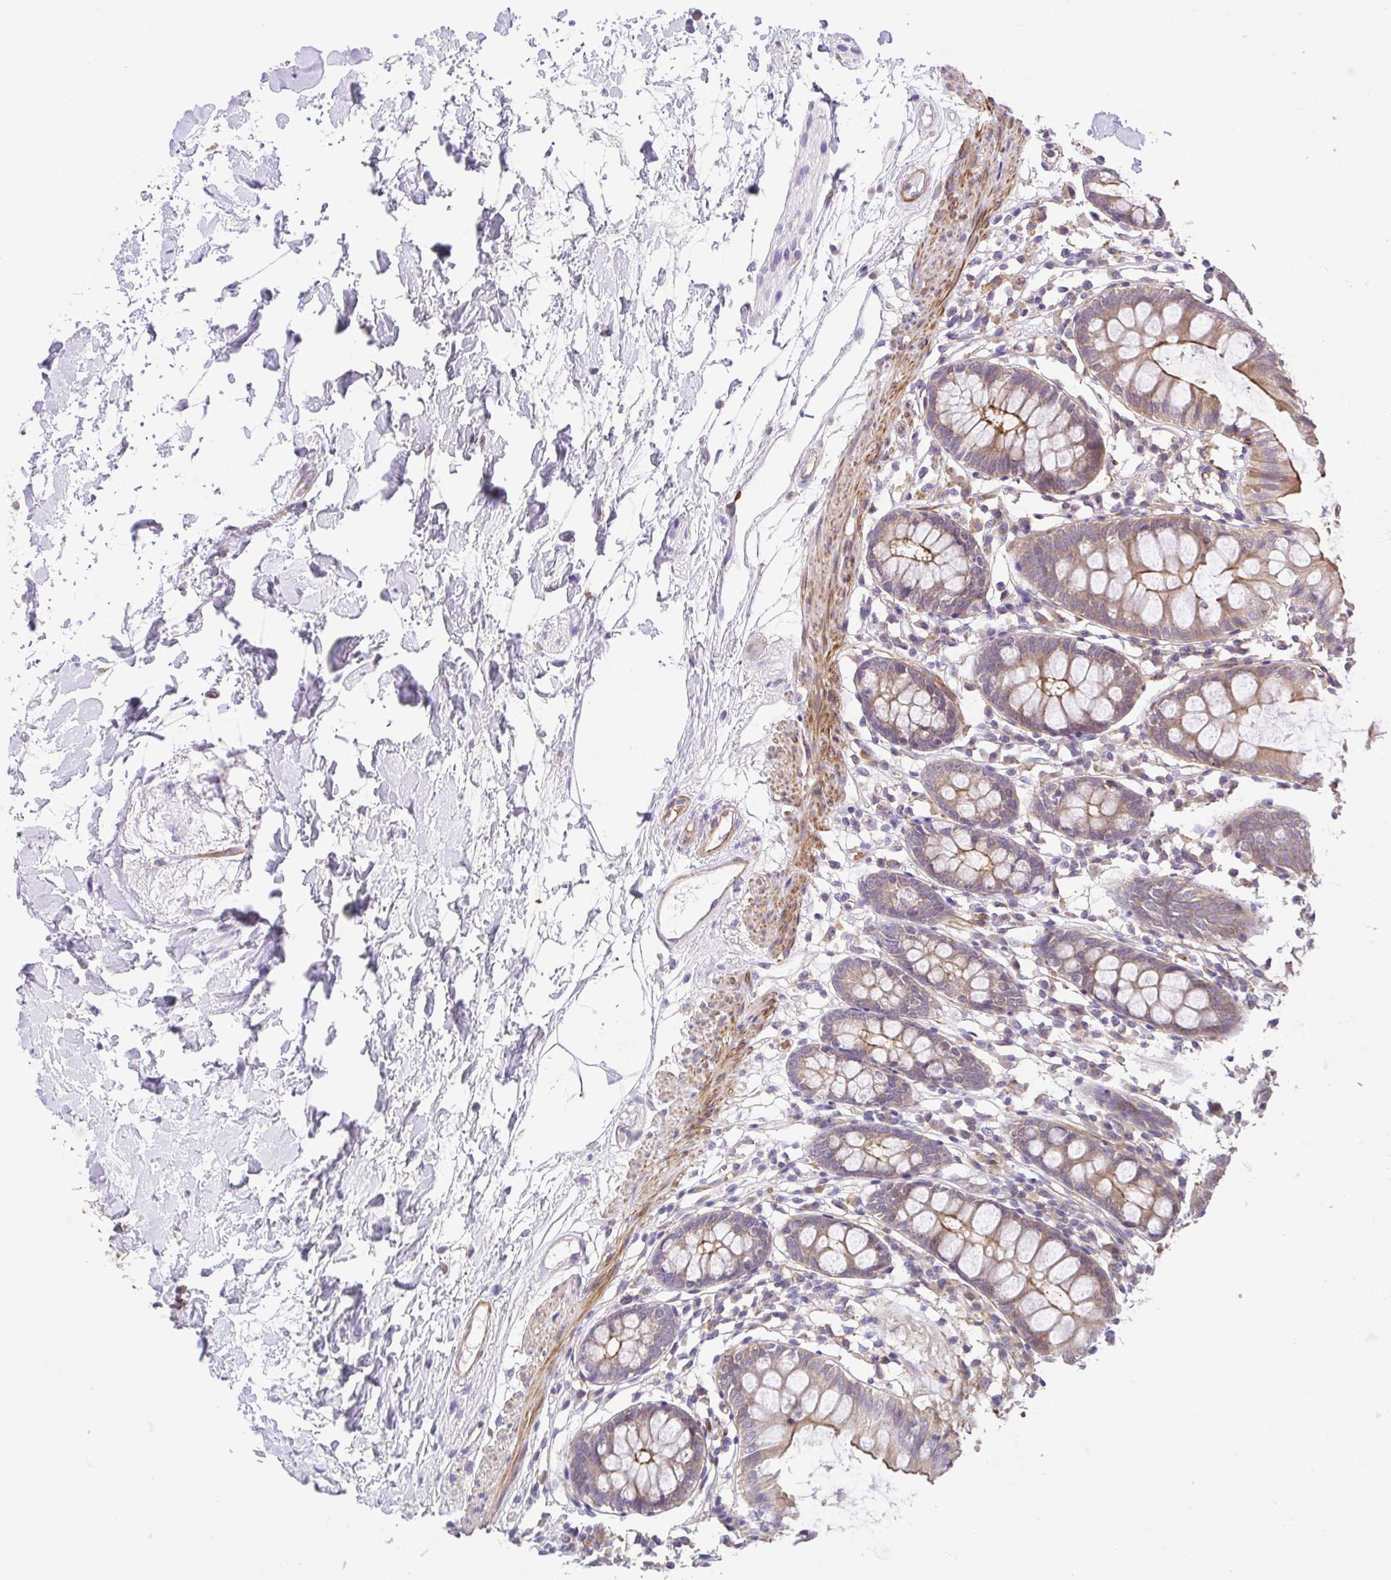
{"staining": {"intensity": "moderate", "quantity": ">75%", "location": "cytoplasmic/membranous"}, "tissue": "colon", "cell_type": "Endothelial cells", "image_type": "normal", "snomed": [{"axis": "morphology", "description": "Normal tissue, NOS"}, {"axis": "topography", "description": "Colon"}], "caption": "Protein expression analysis of benign colon shows moderate cytoplasmic/membranous expression in approximately >75% of endothelial cells.", "gene": "IDE", "patient": {"sex": "female", "age": 84}}